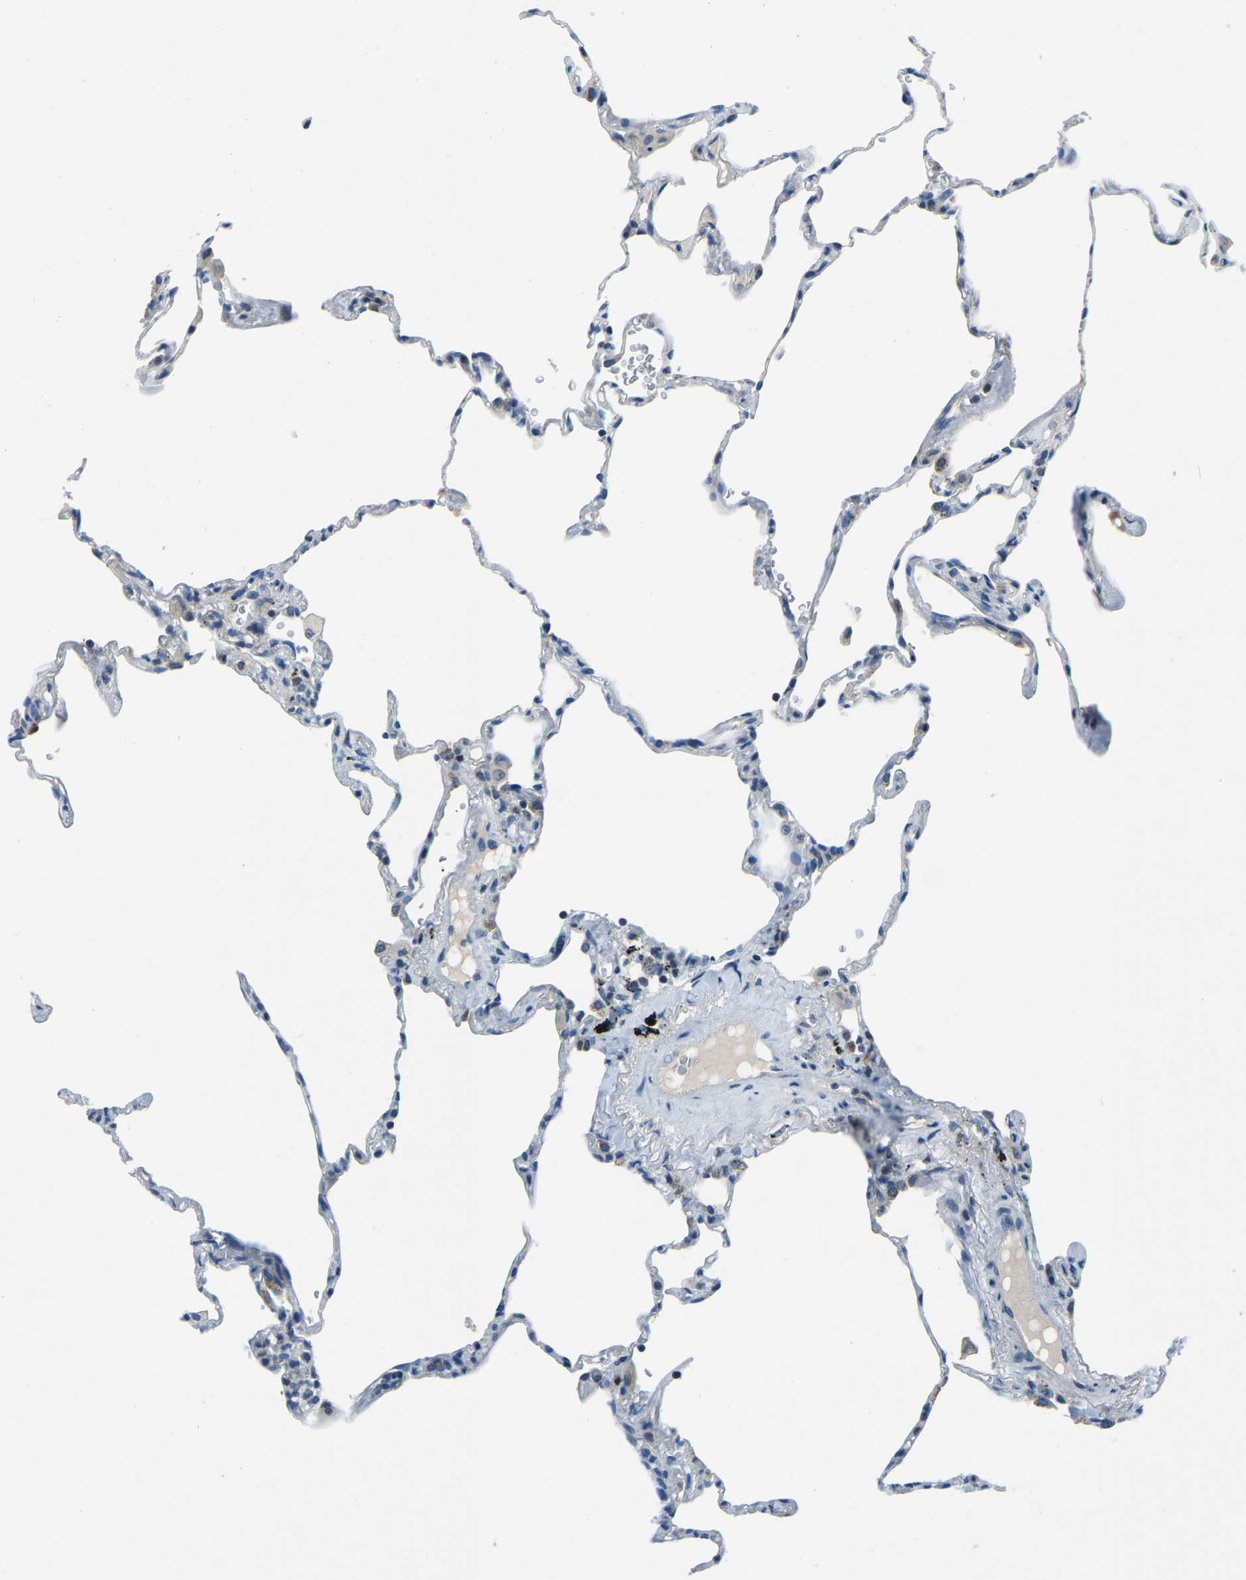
{"staining": {"intensity": "negative", "quantity": "none", "location": "none"}, "tissue": "lung", "cell_type": "Alveolar cells", "image_type": "normal", "snomed": [{"axis": "morphology", "description": "Normal tissue, NOS"}, {"axis": "topography", "description": "Lung"}], "caption": "IHC of benign lung displays no expression in alveolar cells. (Stains: DAB IHC with hematoxylin counter stain, Microscopy: brightfield microscopy at high magnification).", "gene": "XIRP1", "patient": {"sex": "male", "age": 59}}